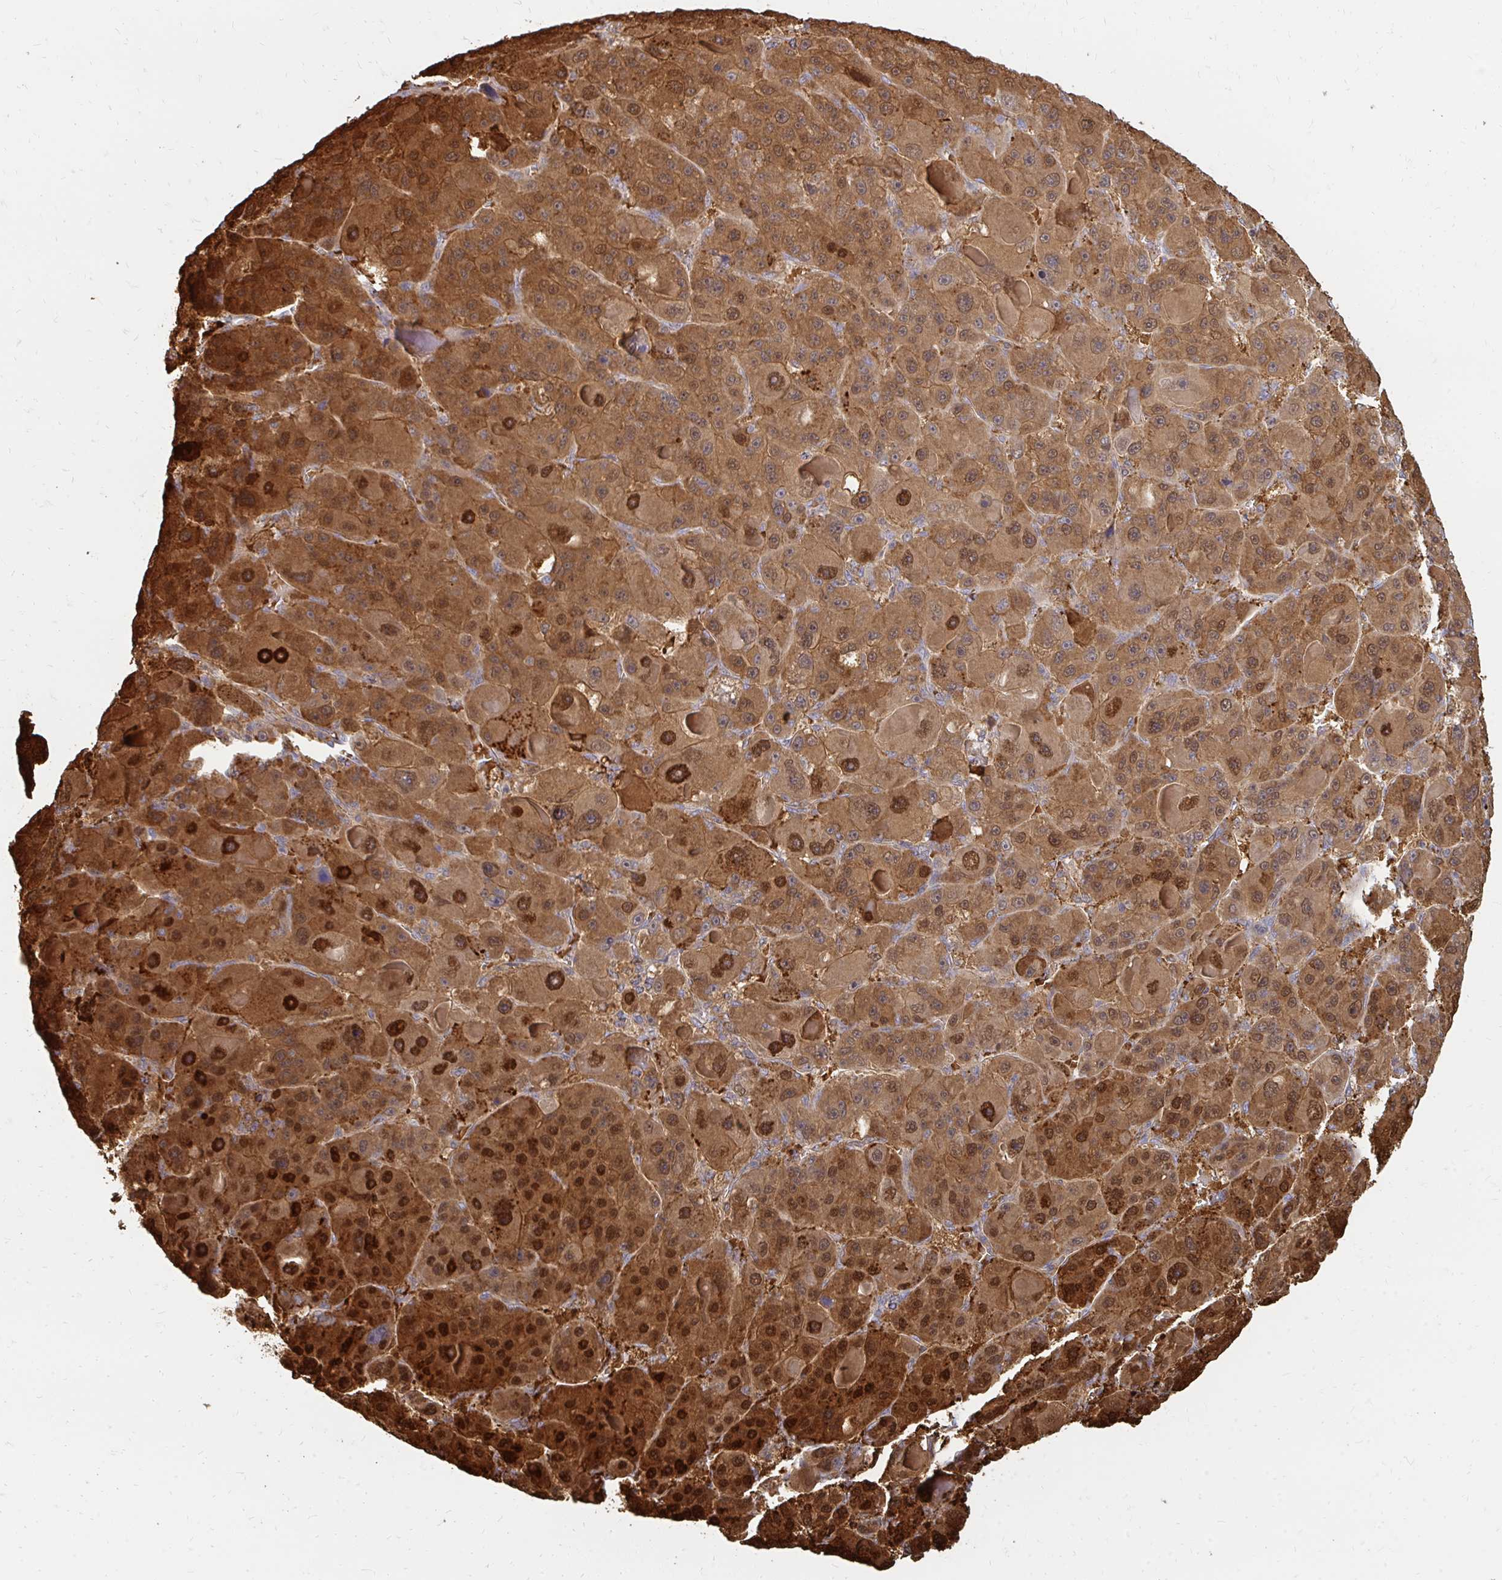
{"staining": {"intensity": "strong", "quantity": "25%-75%", "location": "cytoplasmic/membranous,nuclear"}, "tissue": "liver cancer", "cell_type": "Tumor cells", "image_type": "cancer", "snomed": [{"axis": "morphology", "description": "Carcinoma, Hepatocellular, NOS"}, {"axis": "topography", "description": "Liver"}], "caption": "Immunohistochemical staining of liver cancer shows strong cytoplasmic/membranous and nuclear protein positivity in approximately 25%-75% of tumor cells.", "gene": "ZNF285", "patient": {"sex": "male", "age": 76}}